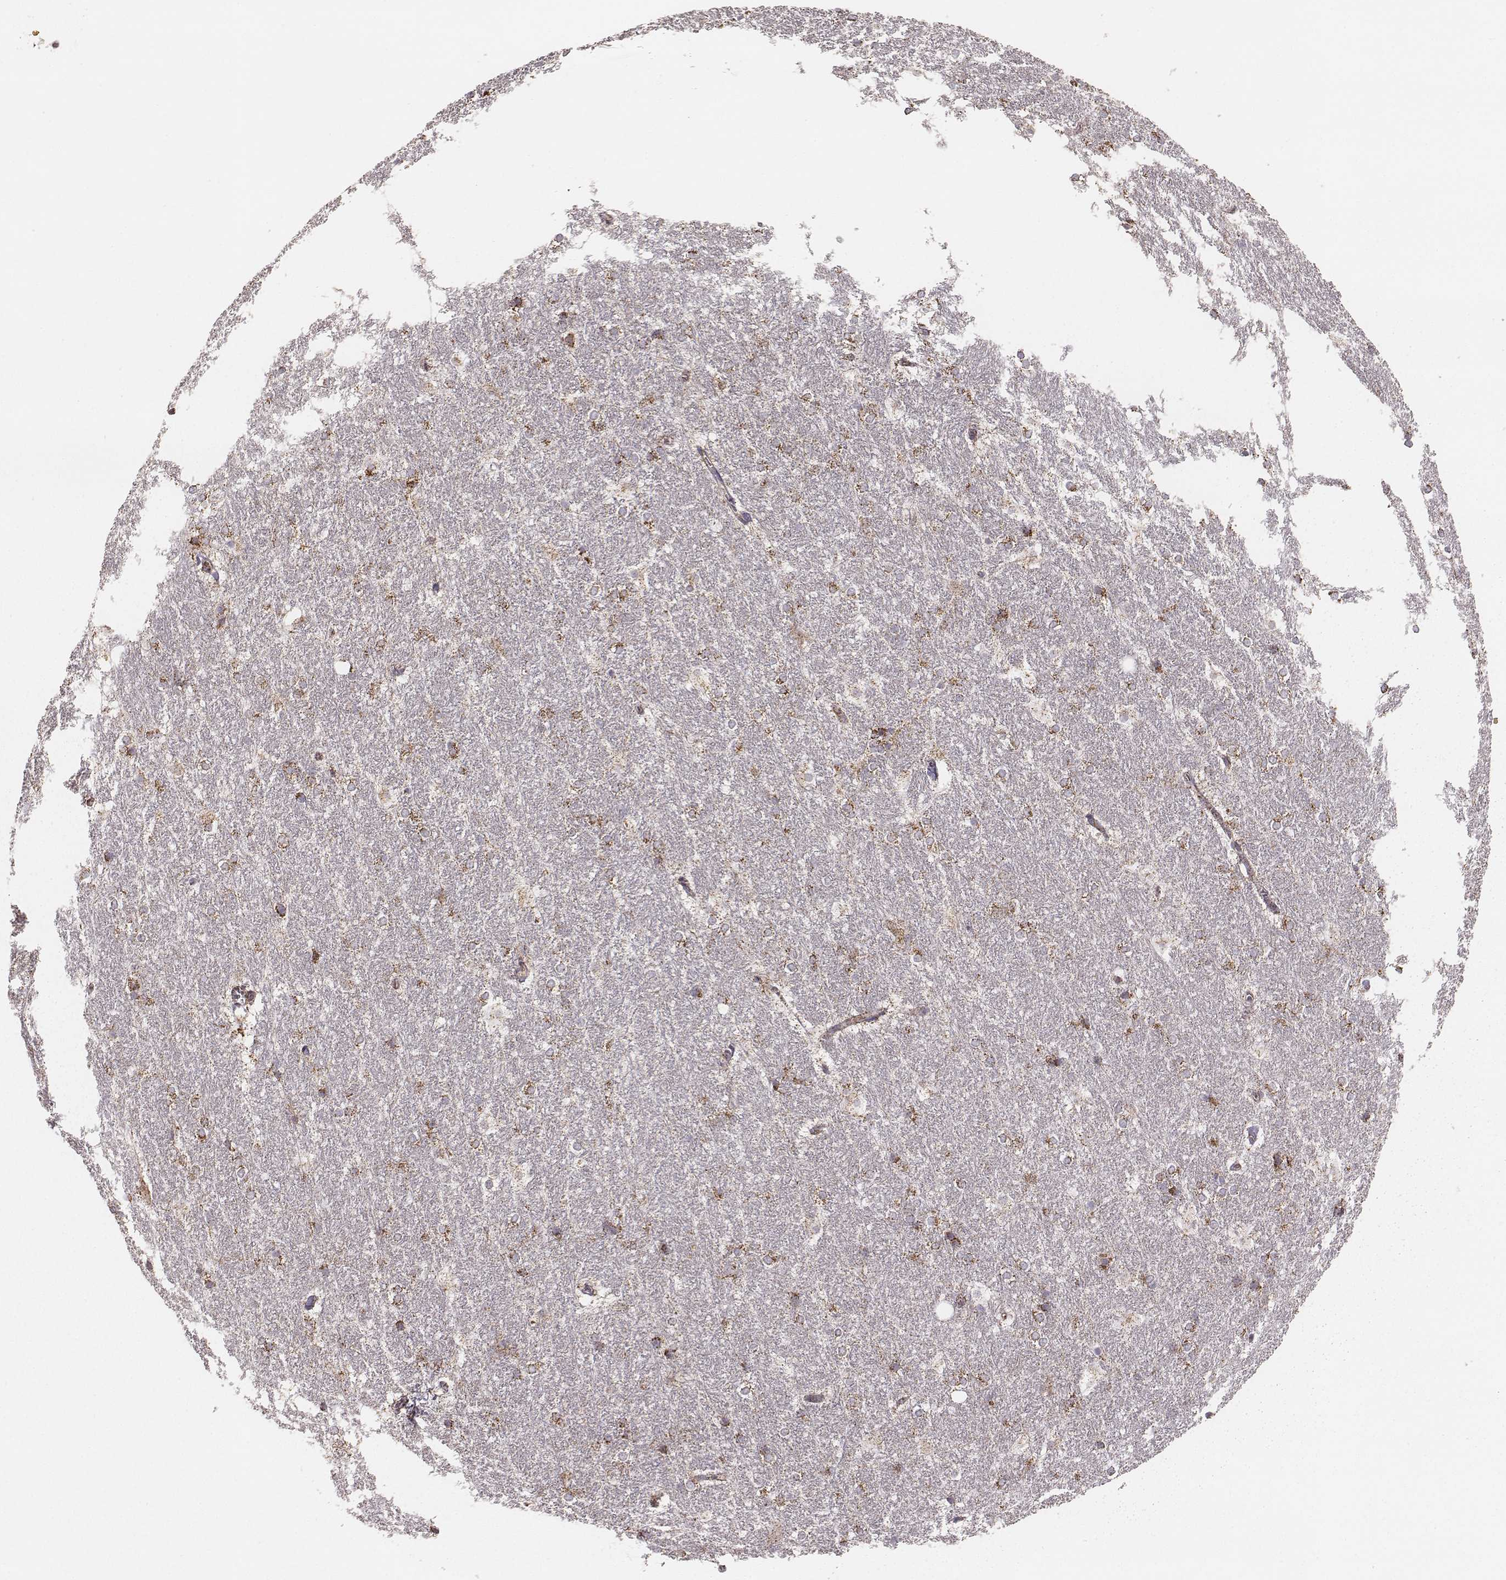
{"staining": {"intensity": "moderate", "quantity": "25%-75%", "location": "cytoplasmic/membranous"}, "tissue": "hippocampus", "cell_type": "Glial cells", "image_type": "normal", "snomed": [{"axis": "morphology", "description": "Normal tissue, NOS"}, {"axis": "topography", "description": "Cerebral cortex"}, {"axis": "topography", "description": "Hippocampus"}], "caption": "A photomicrograph showing moderate cytoplasmic/membranous positivity in approximately 25%-75% of glial cells in unremarkable hippocampus, as visualized by brown immunohistochemical staining.", "gene": "TUFM", "patient": {"sex": "female", "age": 19}}